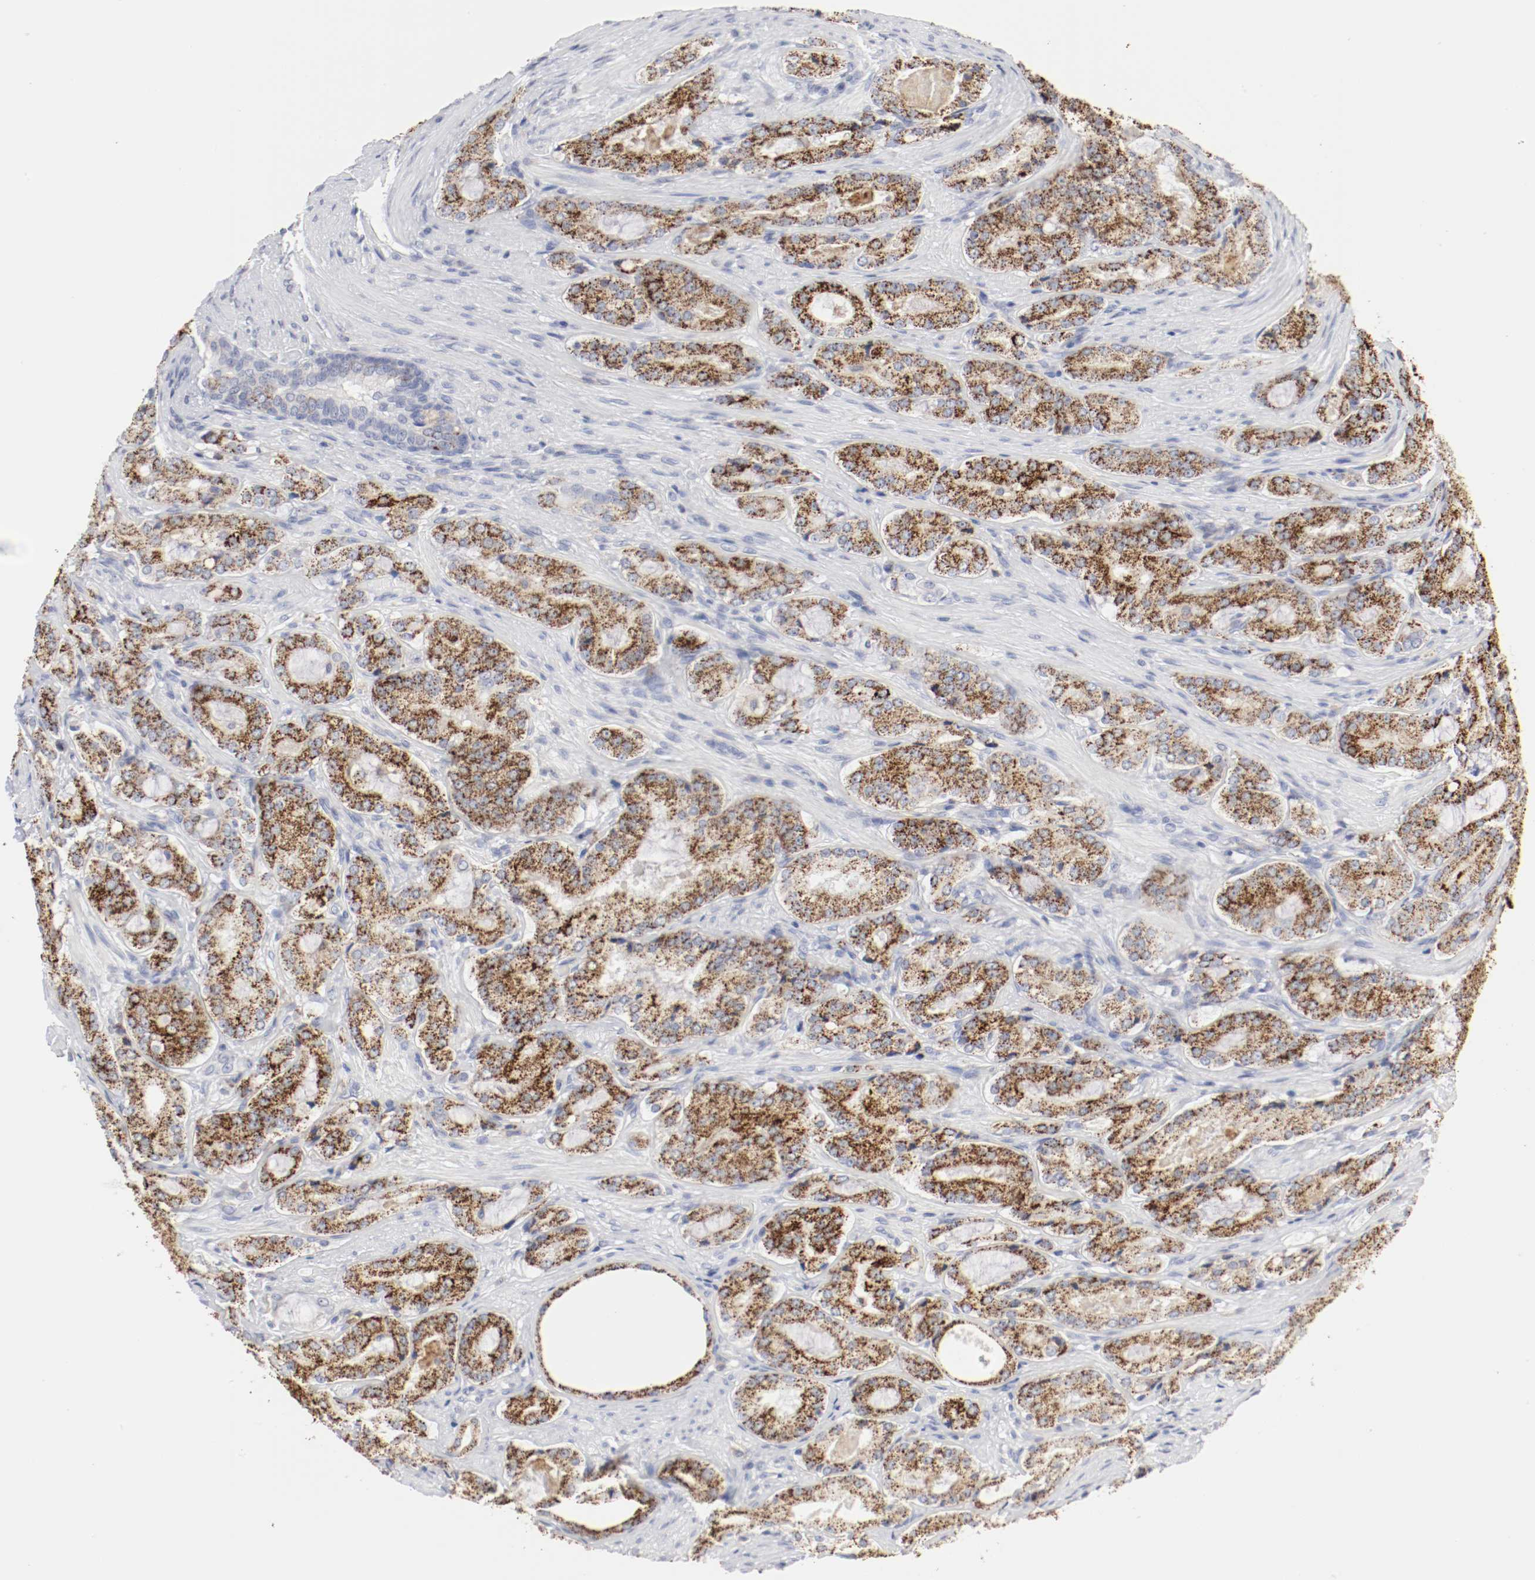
{"staining": {"intensity": "strong", "quantity": ">75%", "location": "cytoplasmic/membranous"}, "tissue": "prostate cancer", "cell_type": "Tumor cells", "image_type": "cancer", "snomed": [{"axis": "morphology", "description": "Adenocarcinoma, High grade"}, {"axis": "topography", "description": "Prostate"}], "caption": "Immunohistochemical staining of human prostate high-grade adenocarcinoma shows high levels of strong cytoplasmic/membranous positivity in approximately >75% of tumor cells.", "gene": "ITGAX", "patient": {"sex": "male", "age": 72}}